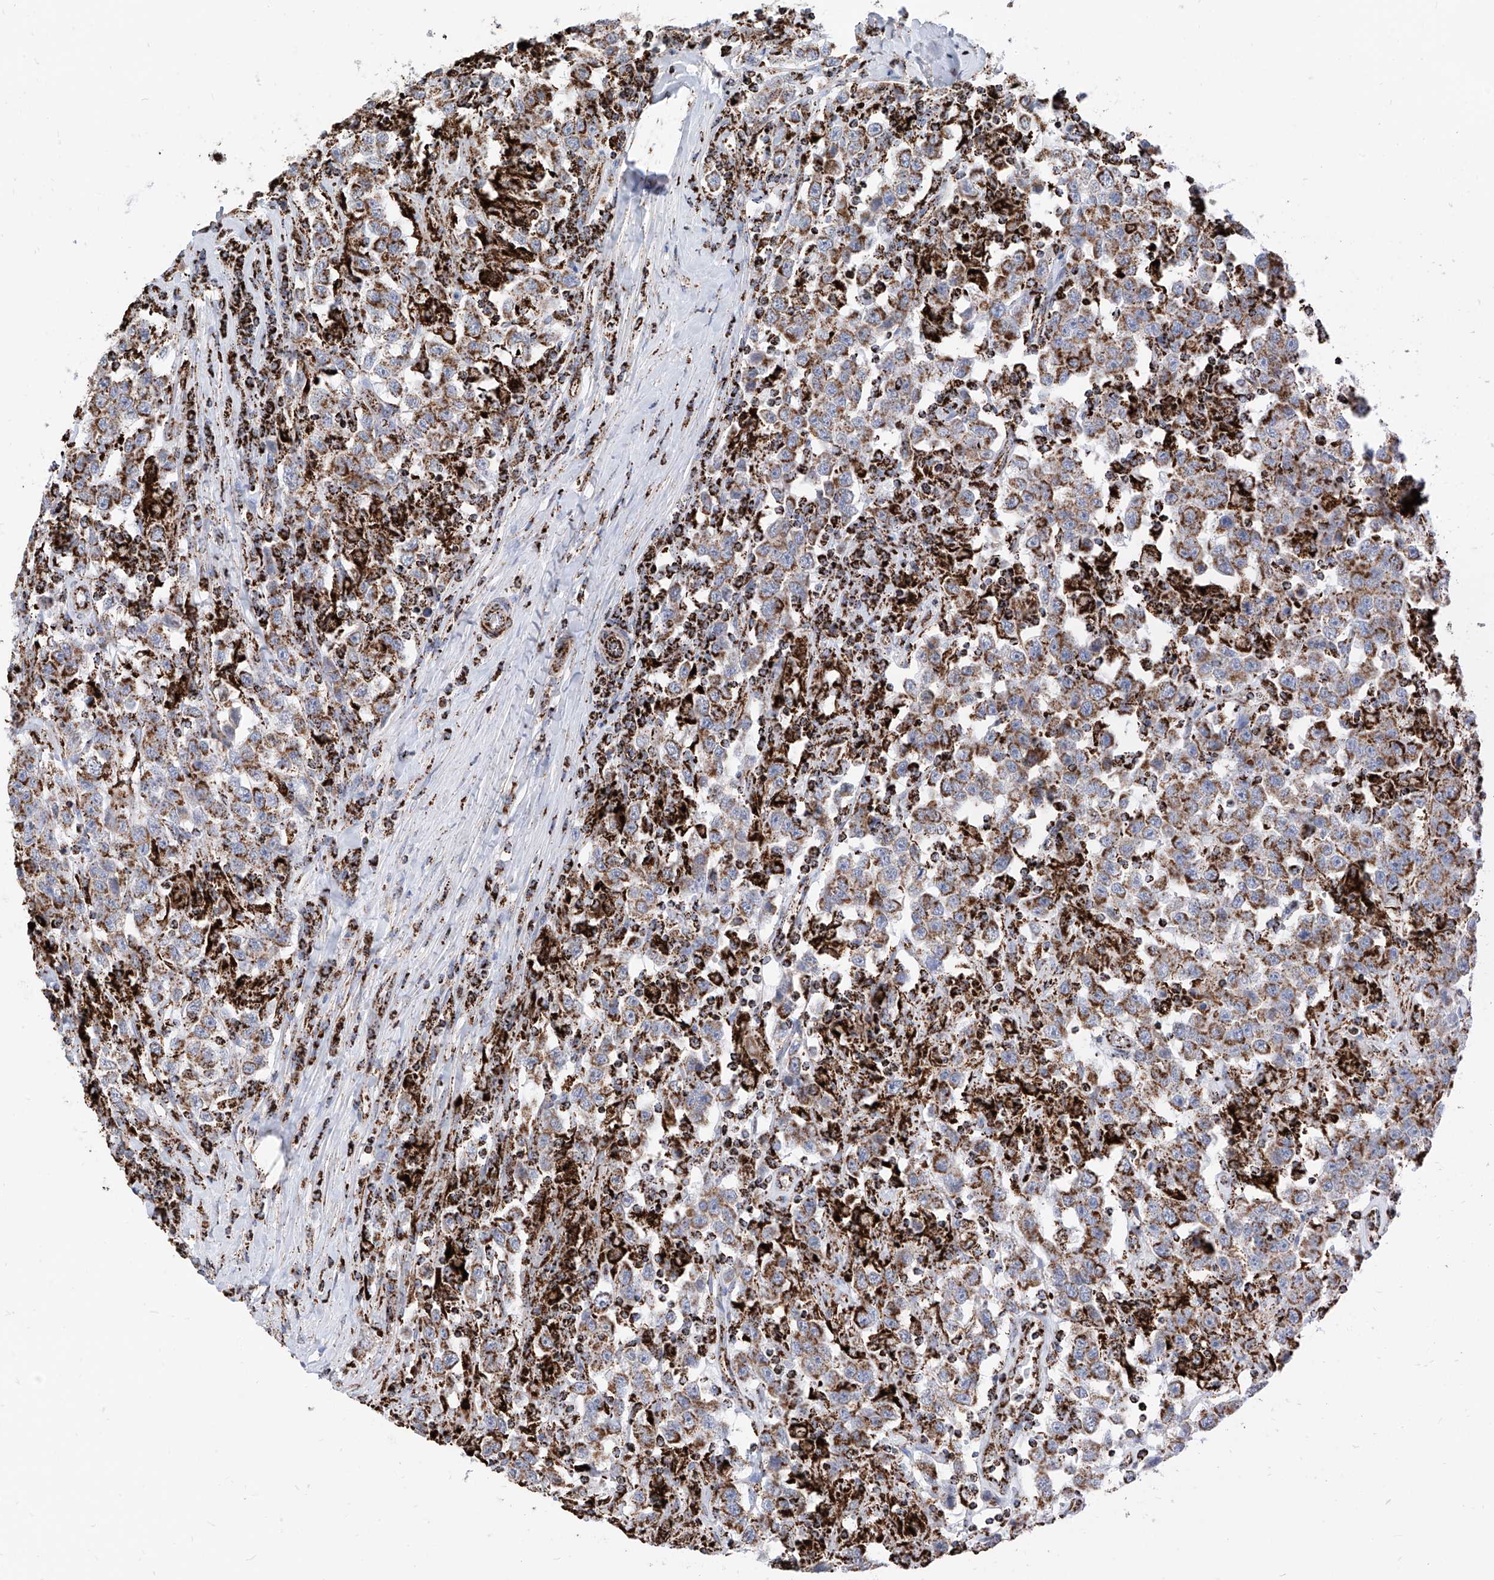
{"staining": {"intensity": "moderate", "quantity": "25%-75%", "location": "cytoplasmic/membranous"}, "tissue": "testis cancer", "cell_type": "Tumor cells", "image_type": "cancer", "snomed": [{"axis": "morphology", "description": "Seminoma, NOS"}, {"axis": "topography", "description": "Testis"}], "caption": "Protein expression analysis of human testis cancer (seminoma) reveals moderate cytoplasmic/membranous staining in about 25%-75% of tumor cells.", "gene": "COX5B", "patient": {"sex": "male", "age": 41}}